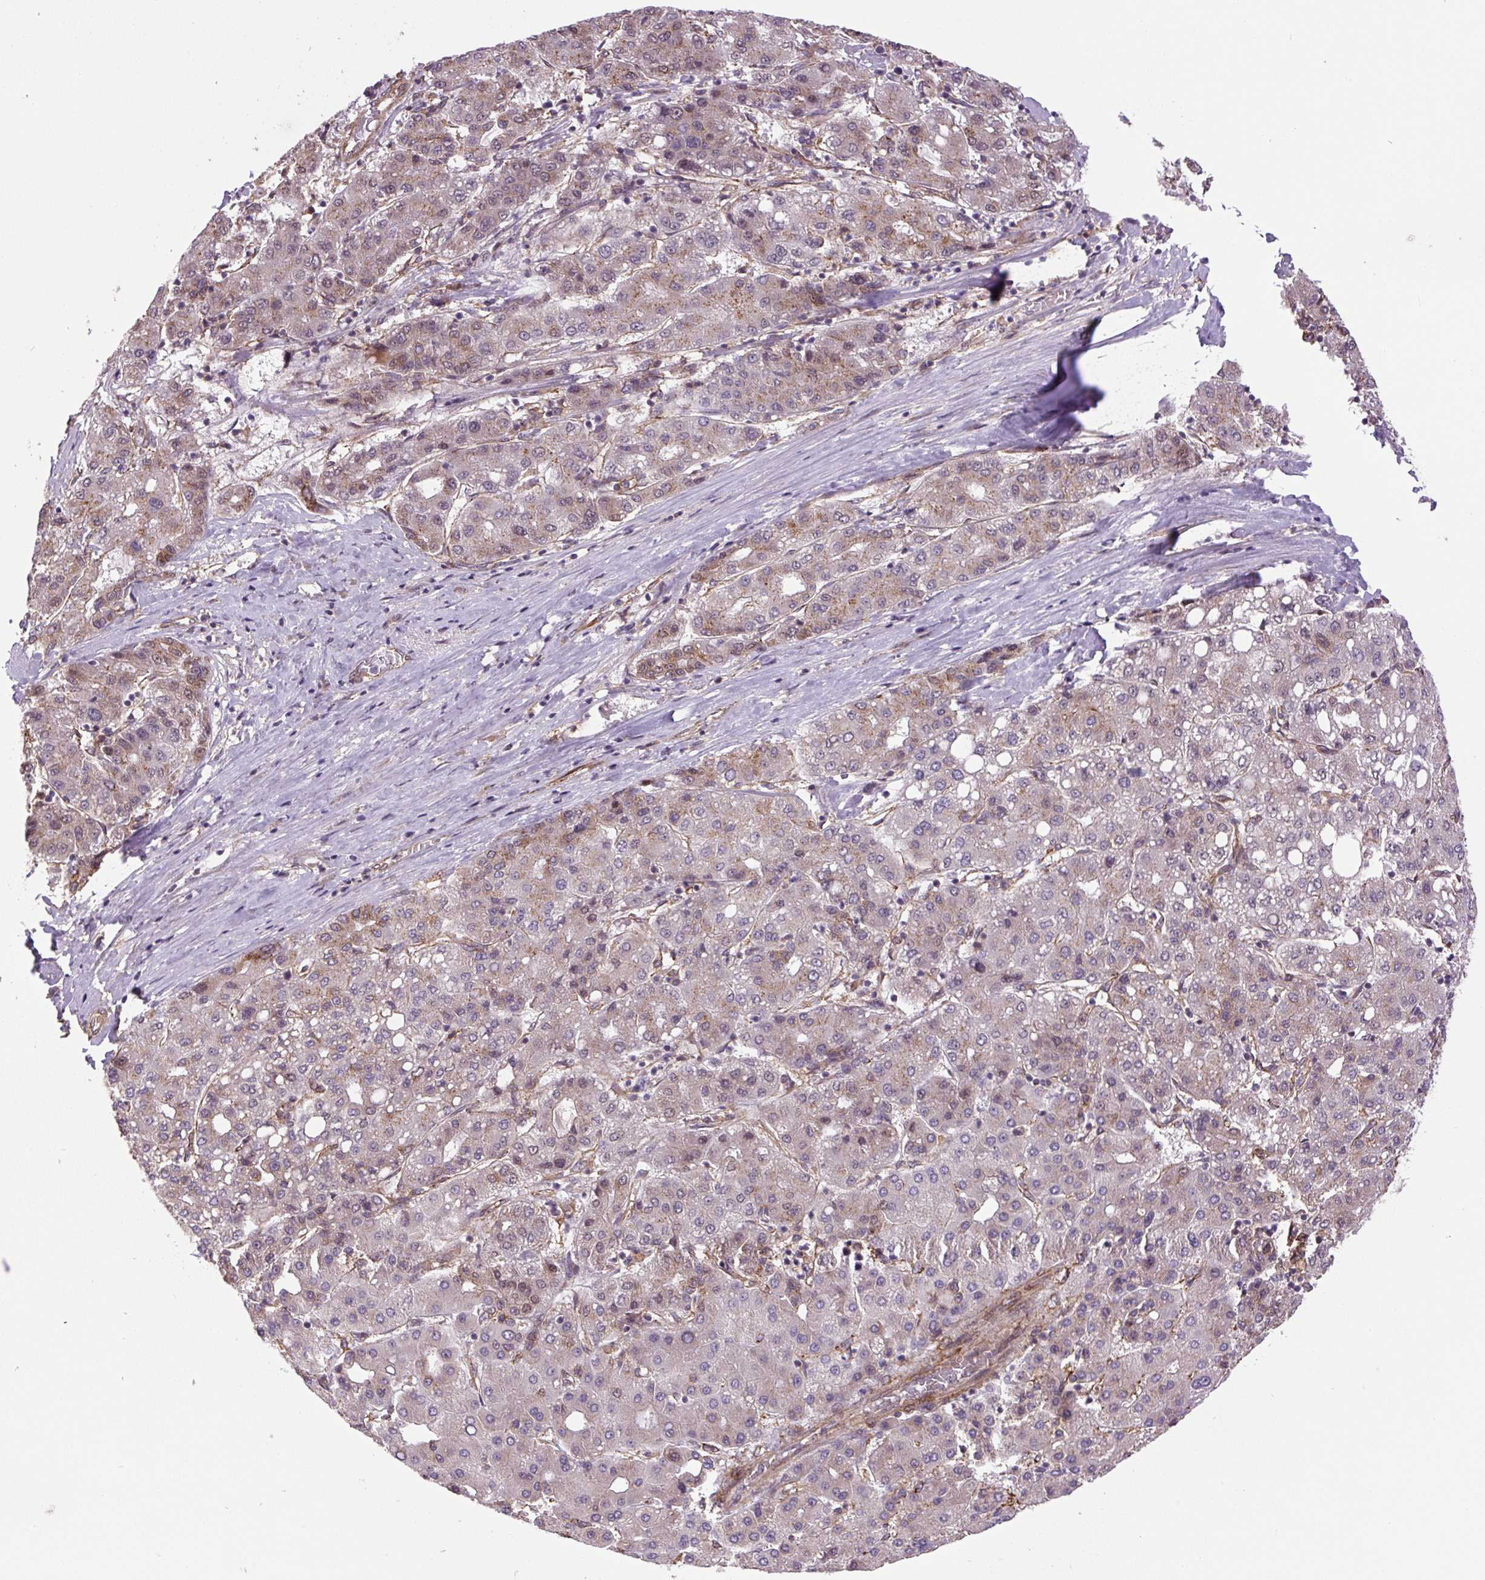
{"staining": {"intensity": "moderate", "quantity": "<25%", "location": "cytoplasmic/membranous"}, "tissue": "liver cancer", "cell_type": "Tumor cells", "image_type": "cancer", "snomed": [{"axis": "morphology", "description": "Carcinoma, Hepatocellular, NOS"}, {"axis": "topography", "description": "Liver"}], "caption": "Protein positivity by immunohistochemistry (IHC) displays moderate cytoplasmic/membranous expression in approximately <25% of tumor cells in liver cancer.", "gene": "SEPTIN10", "patient": {"sex": "male", "age": 65}}